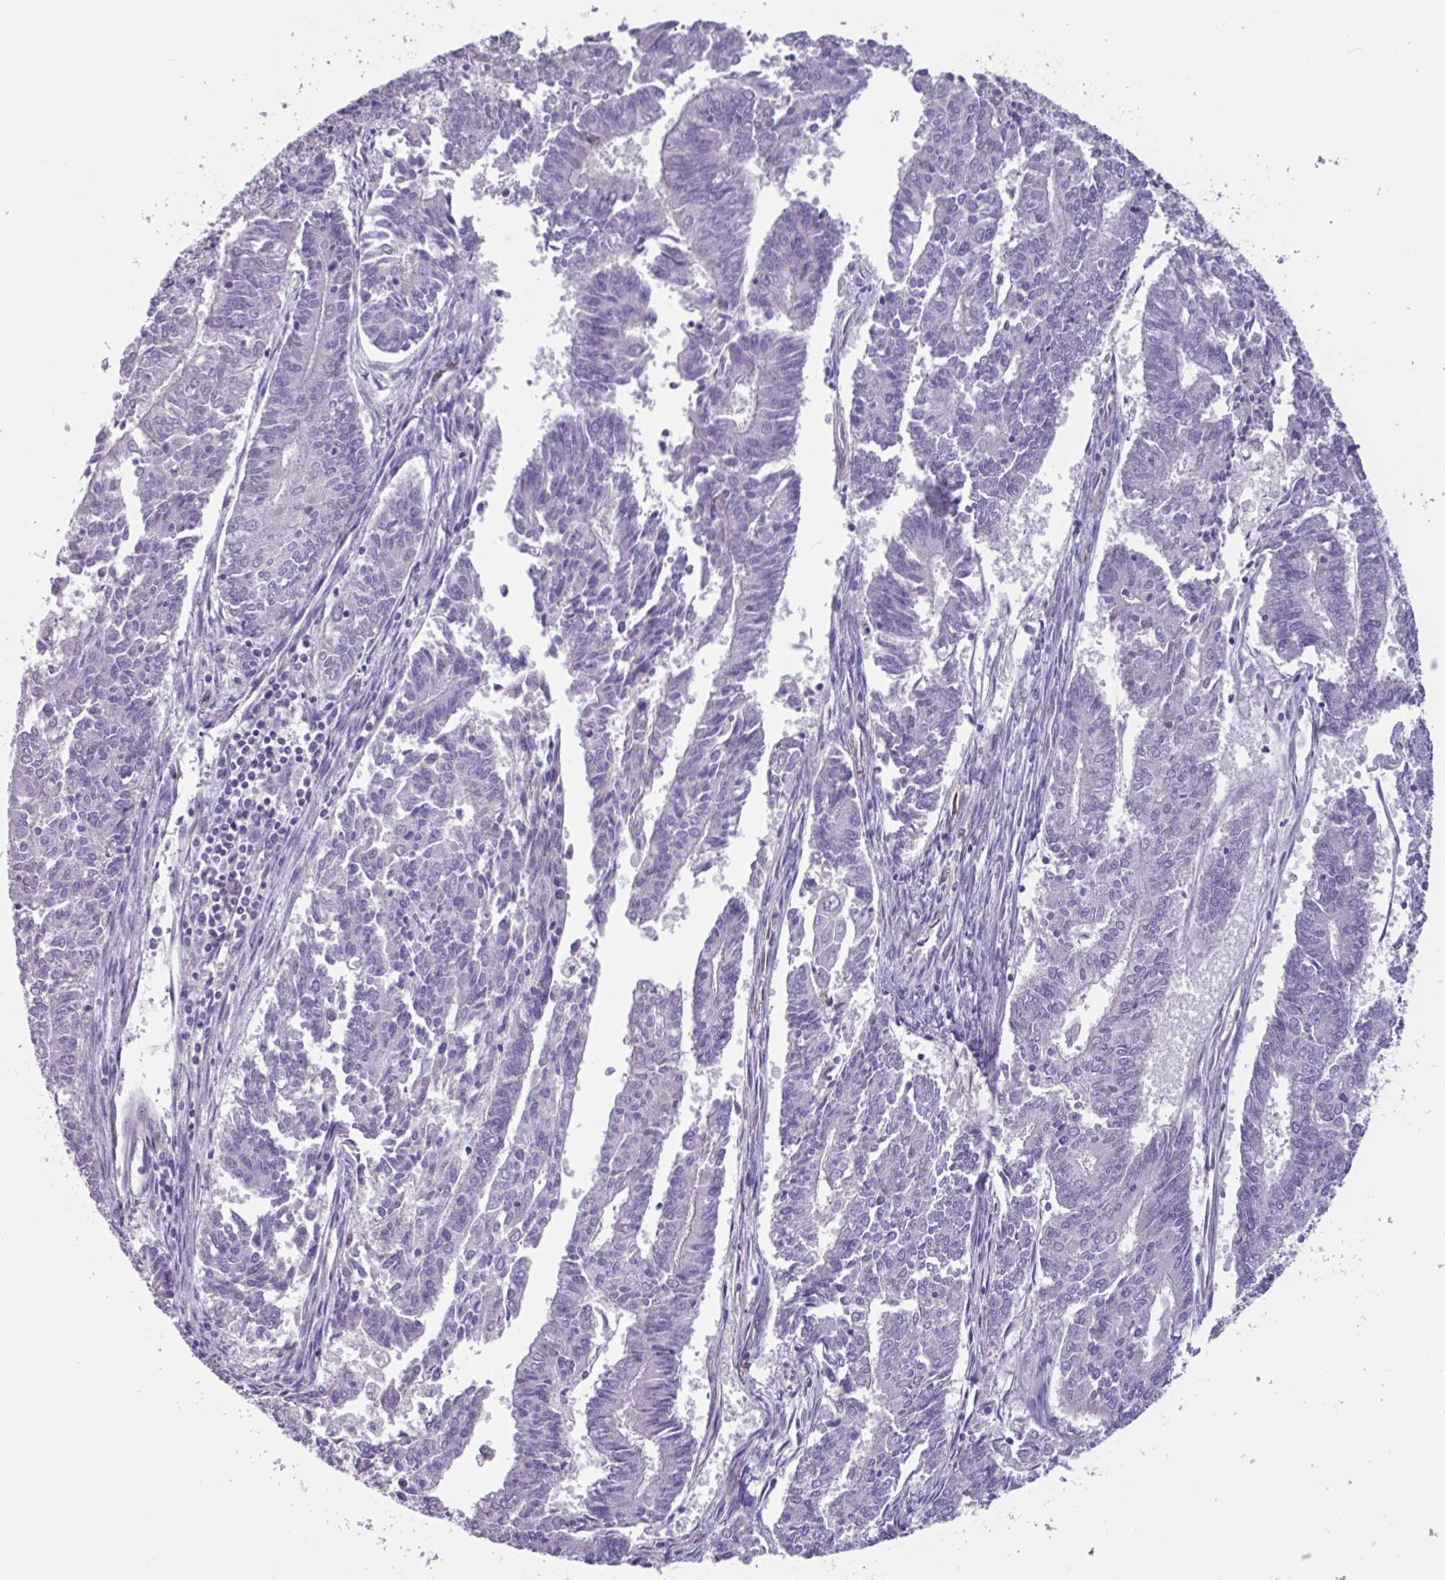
{"staining": {"intensity": "negative", "quantity": "none", "location": "none"}, "tissue": "endometrial cancer", "cell_type": "Tumor cells", "image_type": "cancer", "snomed": [{"axis": "morphology", "description": "Adenocarcinoma, NOS"}, {"axis": "topography", "description": "Endometrium"}], "caption": "Endometrial cancer was stained to show a protein in brown. There is no significant expression in tumor cells.", "gene": "BTD", "patient": {"sex": "female", "age": 59}}